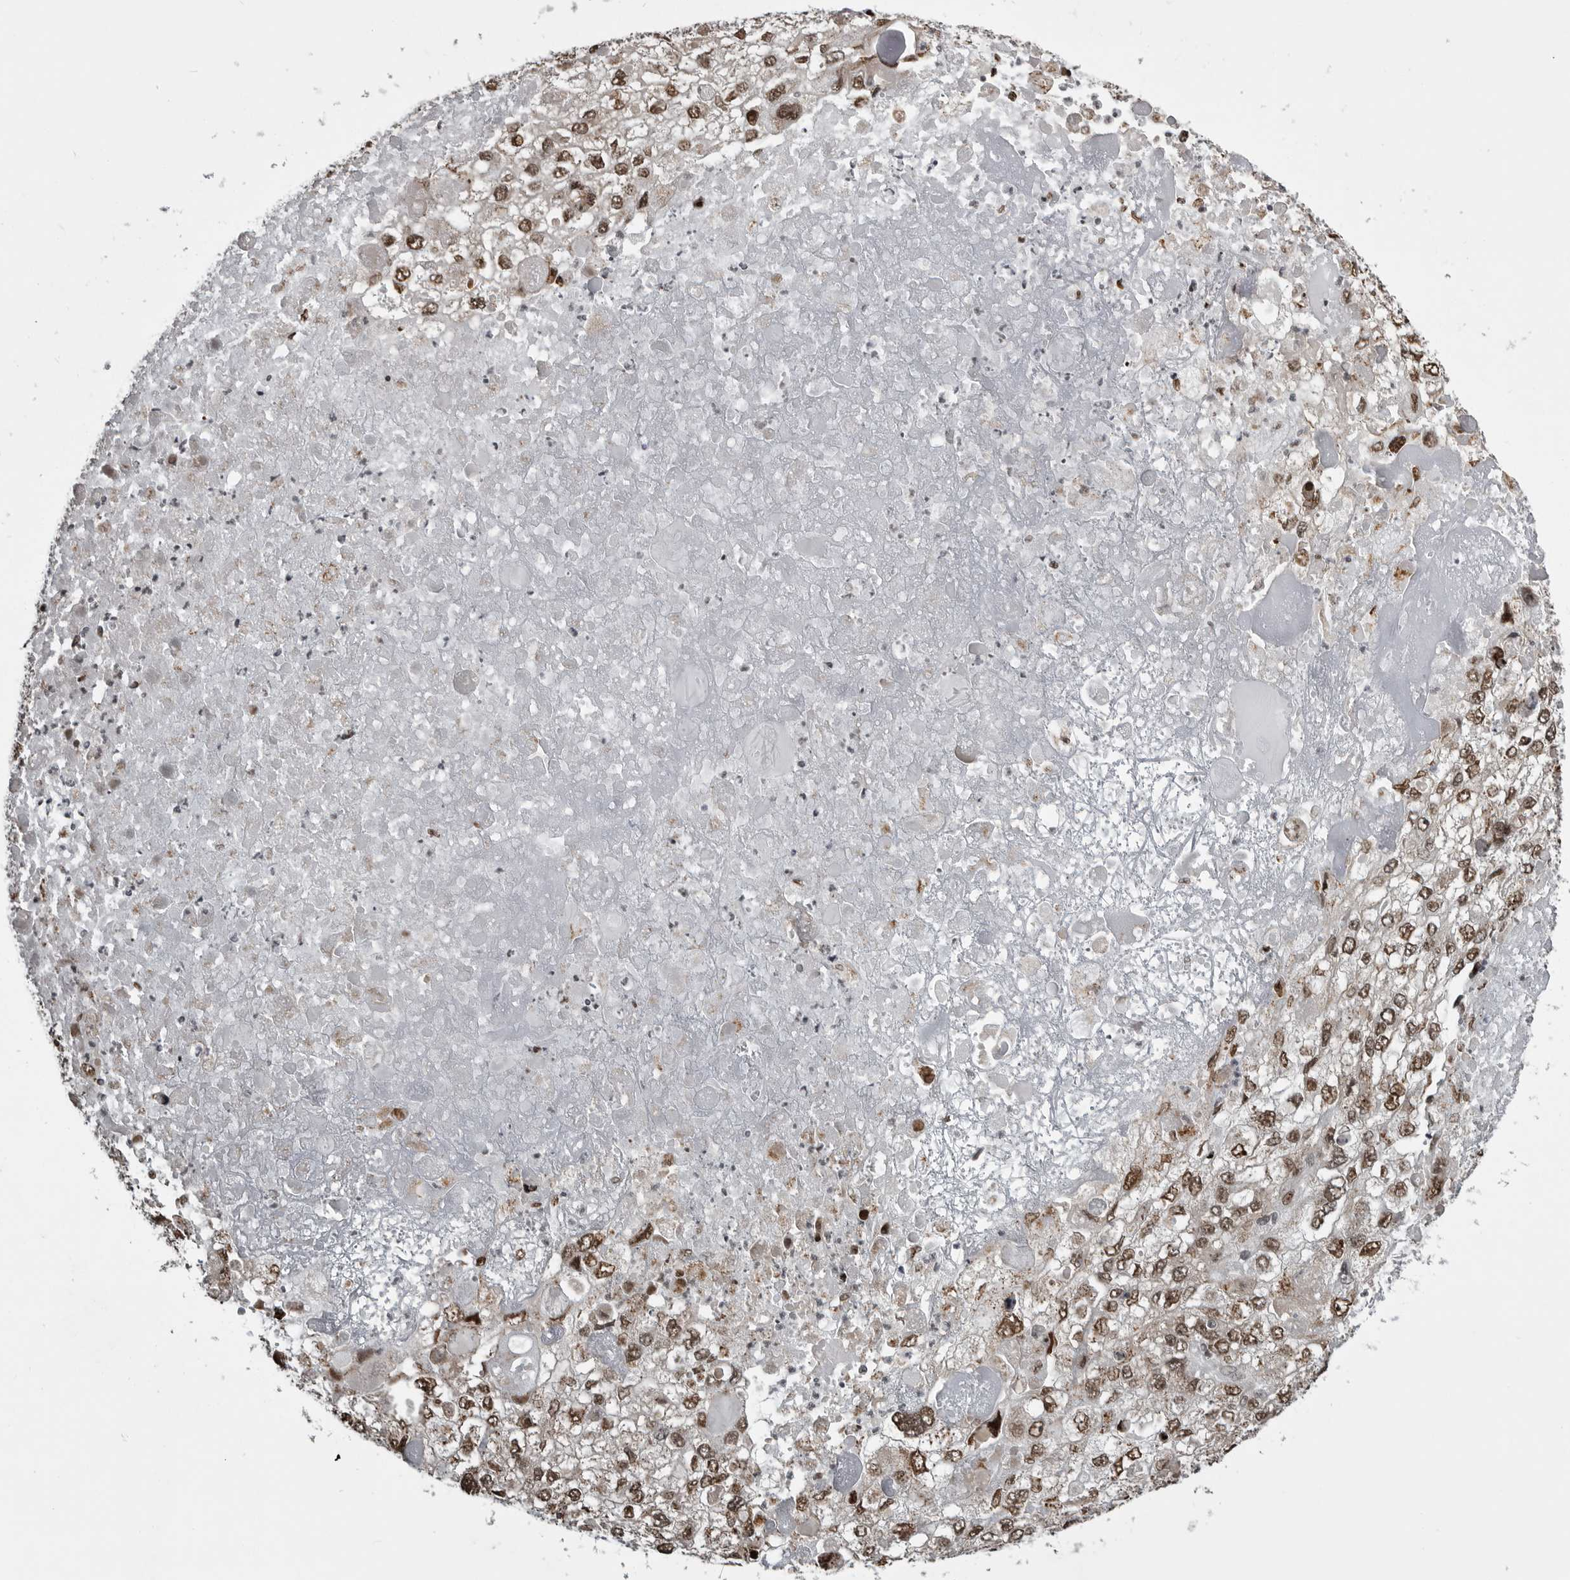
{"staining": {"intensity": "moderate", "quantity": ">75%", "location": "nuclear"}, "tissue": "endometrial cancer", "cell_type": "Tumor cells", "image_type": "cancer", "snomed": [{"axis": "morphology", "description": "Adenocarcinoma, NOS"}, {"axis": "topography", "description": "Endometrium"}], "caption": "Protein positivity by IHC demonstrates moderate nuclear staining in approximately >75% of tumor cells in adenocarcinoma (endometrial).", "gene": "YAF2", "patient": {"sex": "female", "age": 49}}